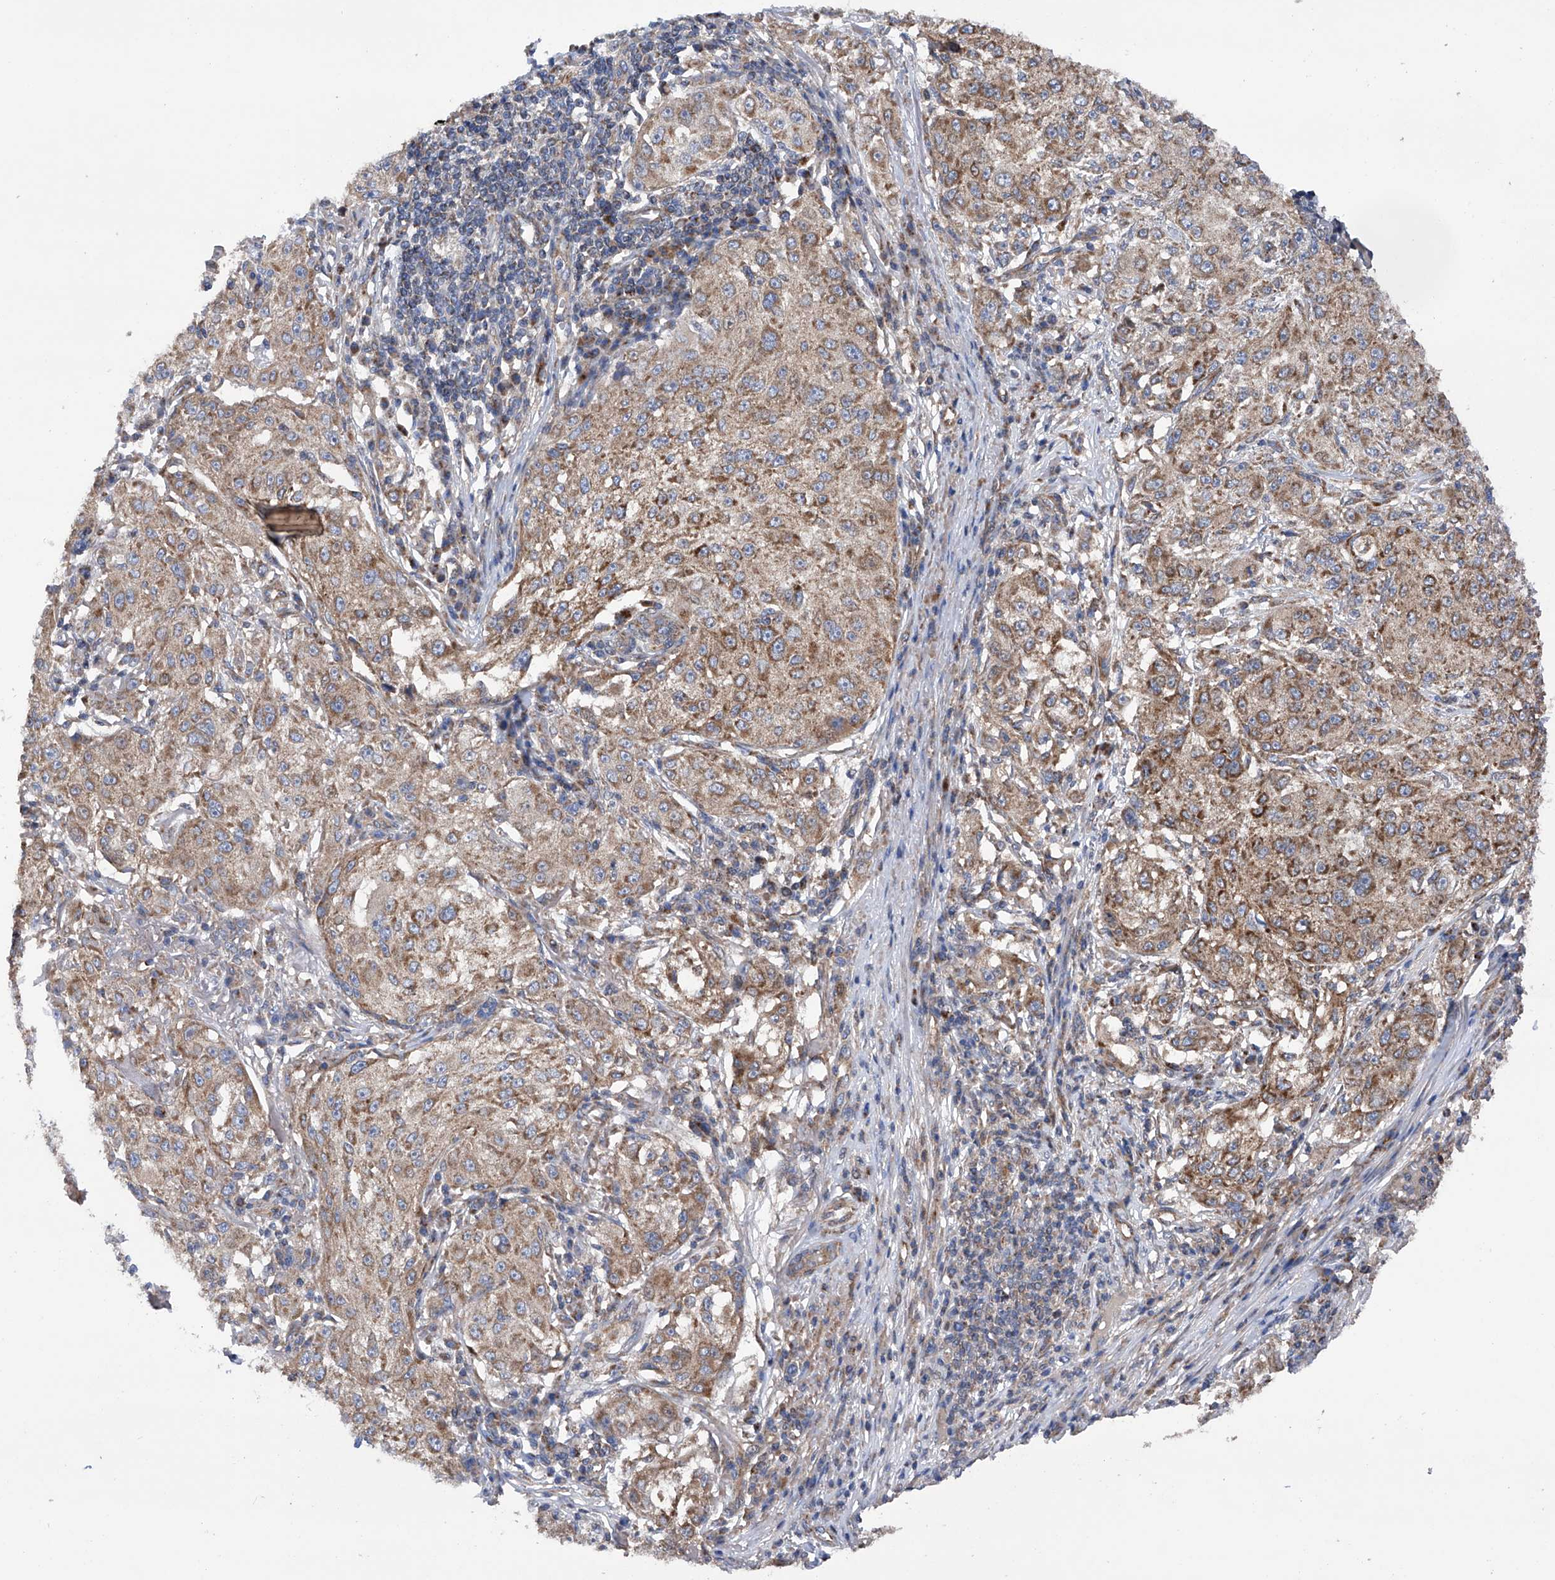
{"staining": {"intensity": "moderate", "quantity": ">75%", "location": "cytoplasmic/membranous"}, "tissue": "melanoma", "cell_type": "Tumor cells", "image_type": "cancer", "snomed": [{"axis": "morphology", "description": "Necrosis, NOS"}, {"axis": "morphology", "description": "Malignant melanoma, NOS"}, {"axis": "topography", "description": "Skin"}], "caption": "Human malignant melanoma stained with a protein marker shows moderate staining in tumor cells.", "gene": "EFCAB2", "patient": {"sex": "female", "age": 87}}